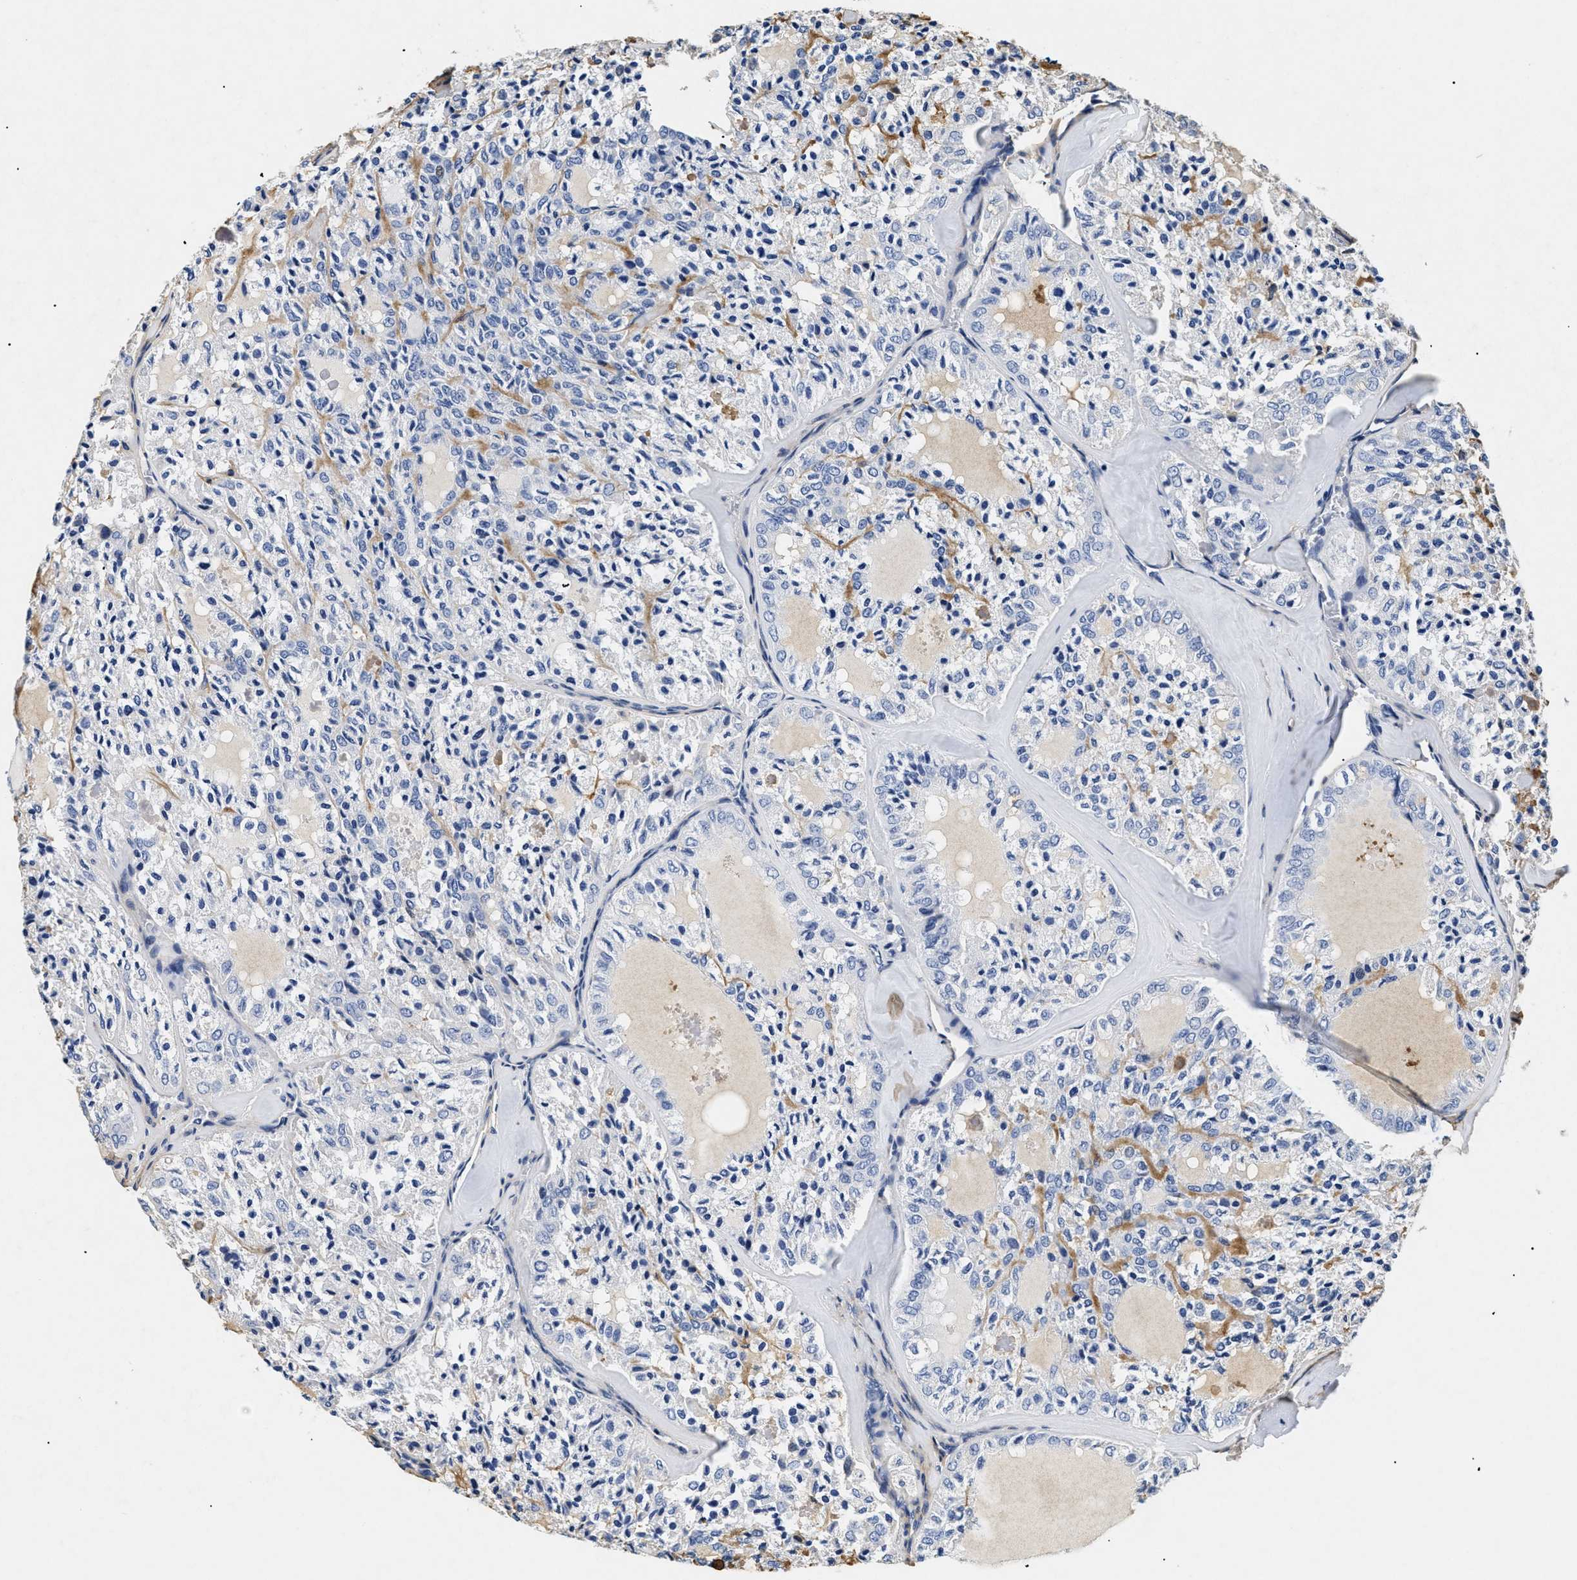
{"staining": {"intensity": "negative", "quantity": "none", "location": "none"}, "tissue": "thyroid cancer", "cell_type": "Tumor cells", "image_type": "cancer", "snomed": [{"axis": "morphology", "description": "Follicular adenoma carcinoma, NOS"}, {"axis": "topography", "description": "Thyroid gland"}], "caption": "Follicular adenoma carcinoma (thyroid) was stained to show a protein in brown. There is no significant staining in tumor cells.", "gene": "LAMA3", "patient": {"sex": "male", "age": 75}}